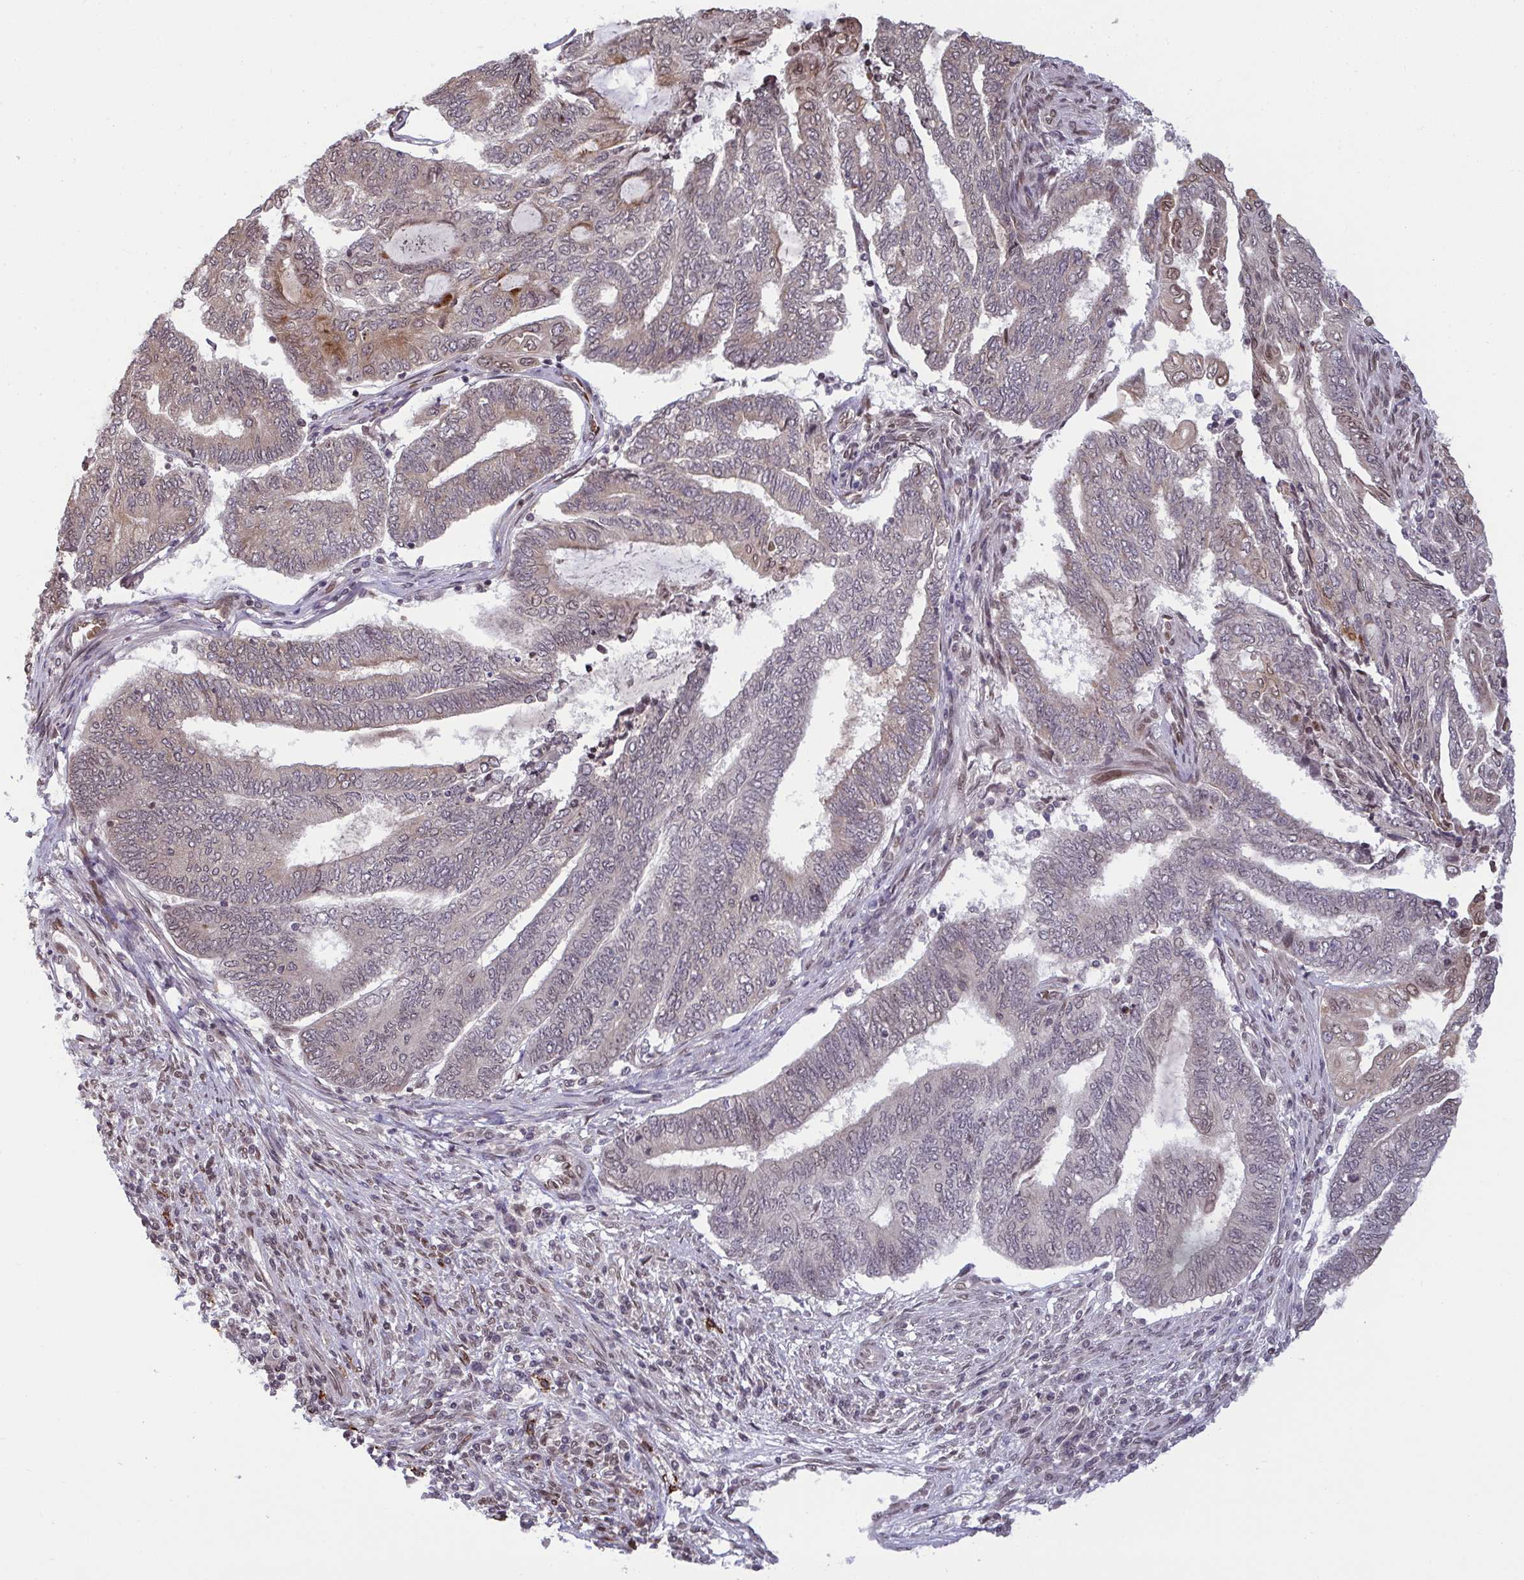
{"staining": {"intensity": "weak", "quantity": "<25%", "location": "cytoplasmic/membranous"}, "tissue": "endometrial cancer", "cell_type": "Tumor cells", "image_type": "cancer", "snomed": [{"axis": "morphology", "description": "Adenocarcinoma, NOS"}, {"axis": "topography", "description": "Uterus"}, {"axis": "topography", "description": "Endometrium"}], "caption": "A high-resolution image shows immunohistochemistry staining of endometrial cancer (adenocarcinoma), which demonstrates no significant positivity in tumor cells. (DAB immunohistochemistry (IHC) visualized using brightfield microscopy, high magnification).", "gene": "UXT", "patient": {"sex": "female", "age": 70}}